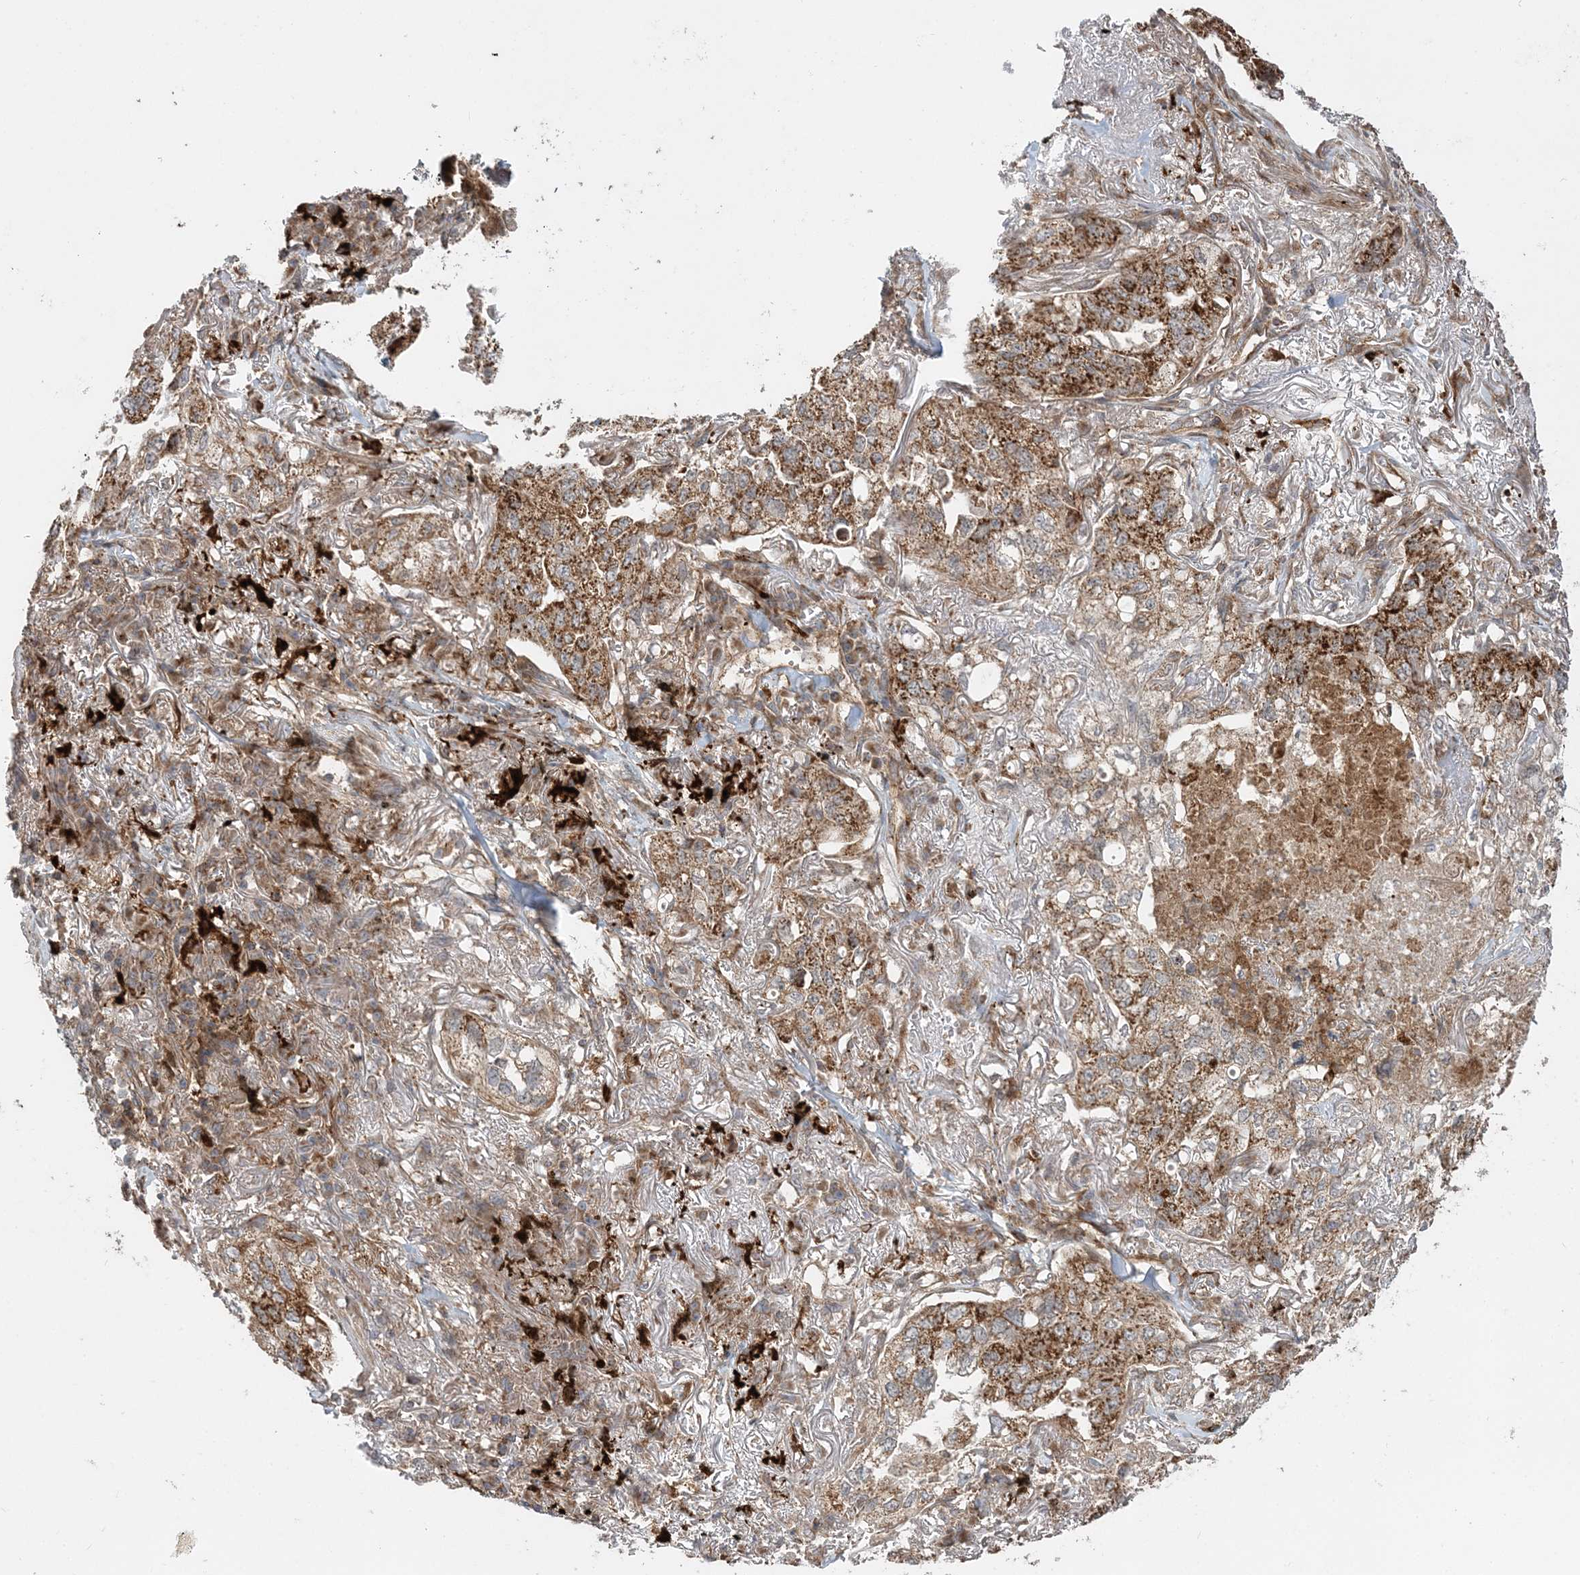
{"staining": {"intensity": "moderate", "quantity": ">75%", "location": "cytoplasmic/membranous"}, "tissue": "lung cancer", "cell_type": "Tumor cells", "image_type": "cancer", "snomed": [{"axis": "morphology", "description": "Adenocarcinoma, NOS"}, {"axis": "topography", "description": "Lung"}], "caption": "IHC (DAB (3,3'-diaminobenzidine)) staining of lung adenocarcinoma exhibits moderate cytoplasmic/membranous protein positivity in about >75% of tumor cells.", "gene": "LRPPRC", "patient": {"sex": "male", "age": 65}}